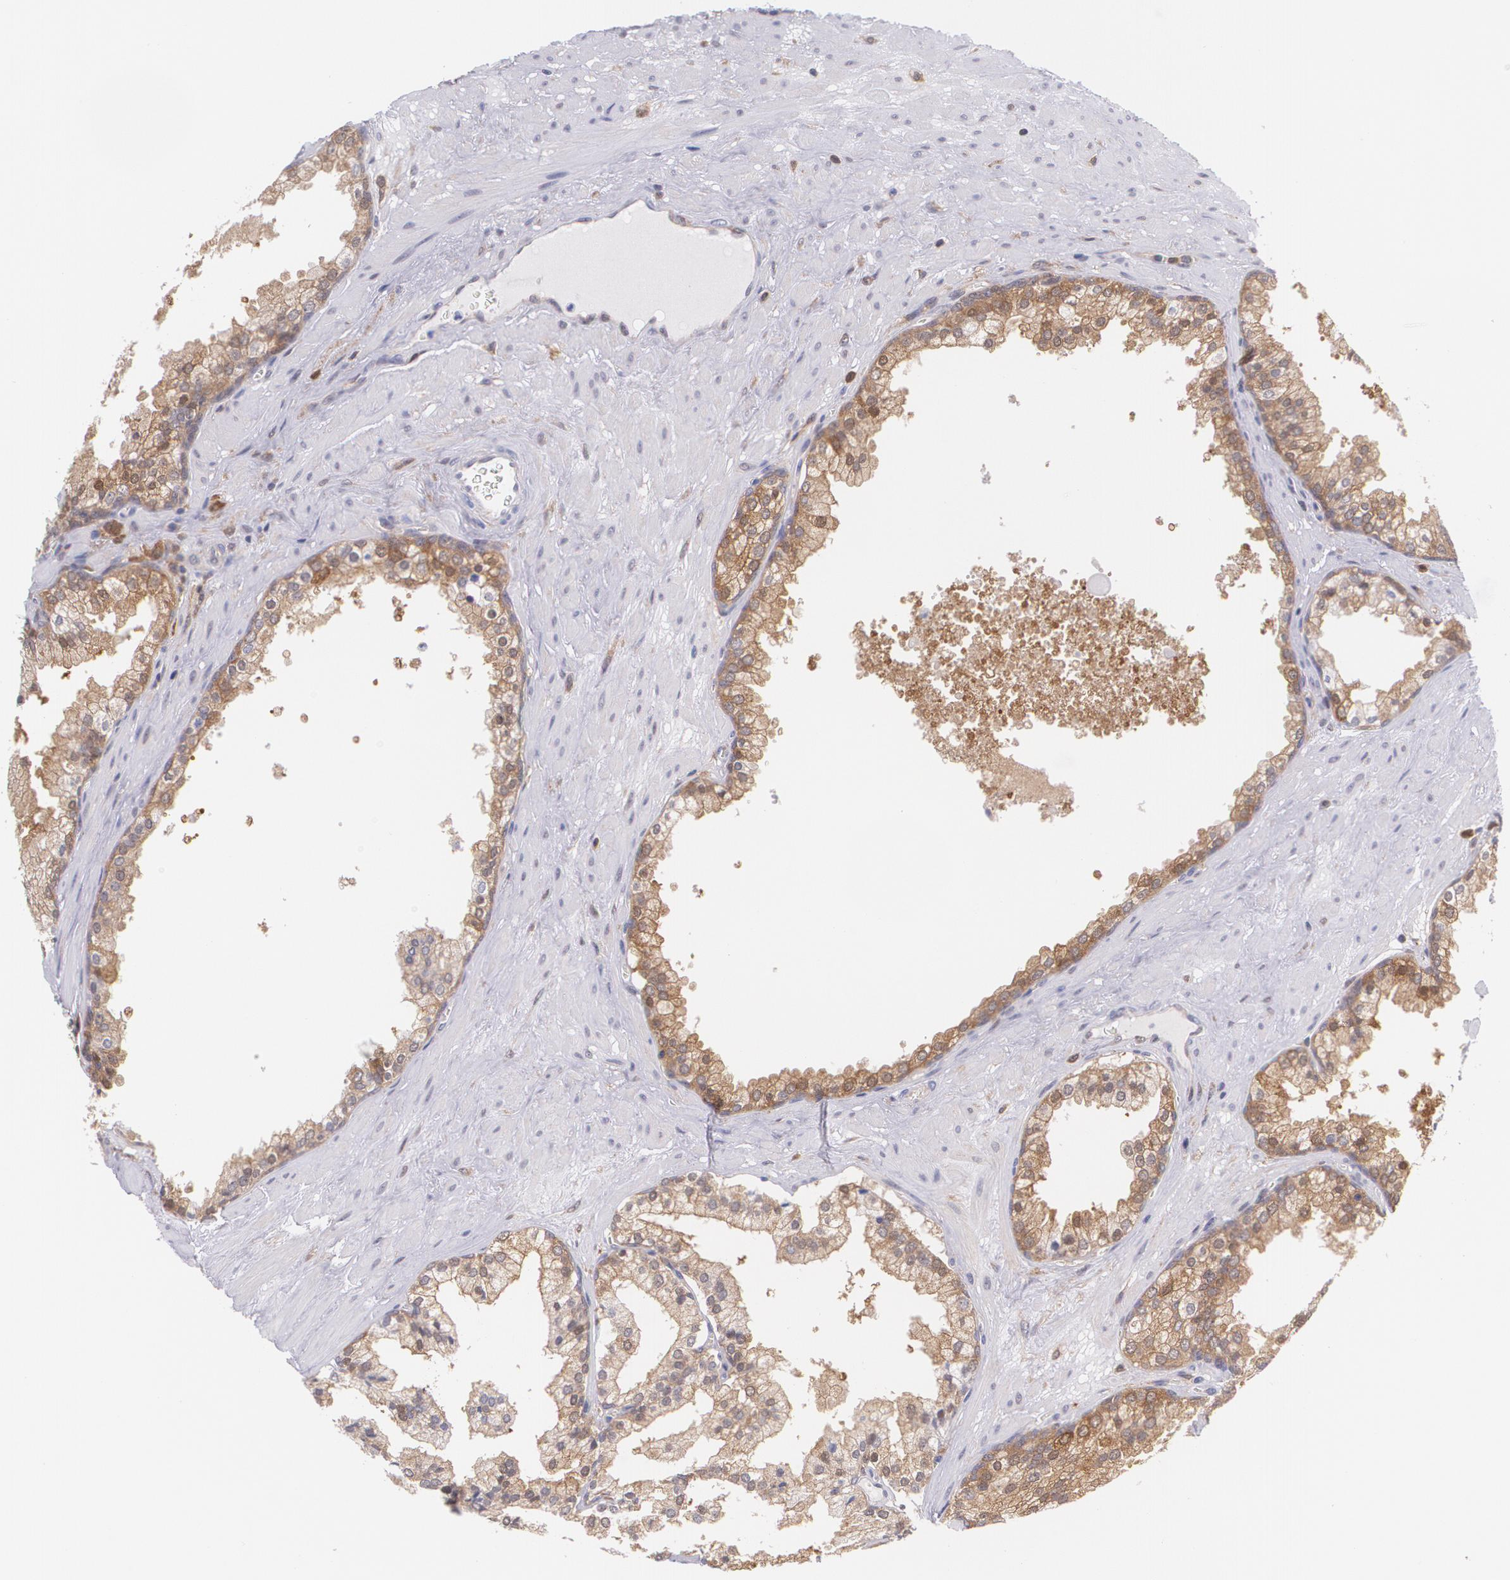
{"staining": {"intensity": "moderate", "quantity": ">75%", "location": "cytoplasmic/membranous"}, "tissue": "prostate cancer", "cell_type": "Tumor cells", "image_type": "cancer", "snomed": [{"axis": "morphology", "description": "Adenocarcinoma, Medium grade"}, {"axis": "topography", "description": "Prostate"}], "caption": "Protein expression analysis of human prostate medium-grade adenocarcinoma reveals moderate cytoplasmic/membranous positivity in approximately >75% of tumor cells.", "gene": "HSPH1", "patient": {"sex": "male", "age": 60}}